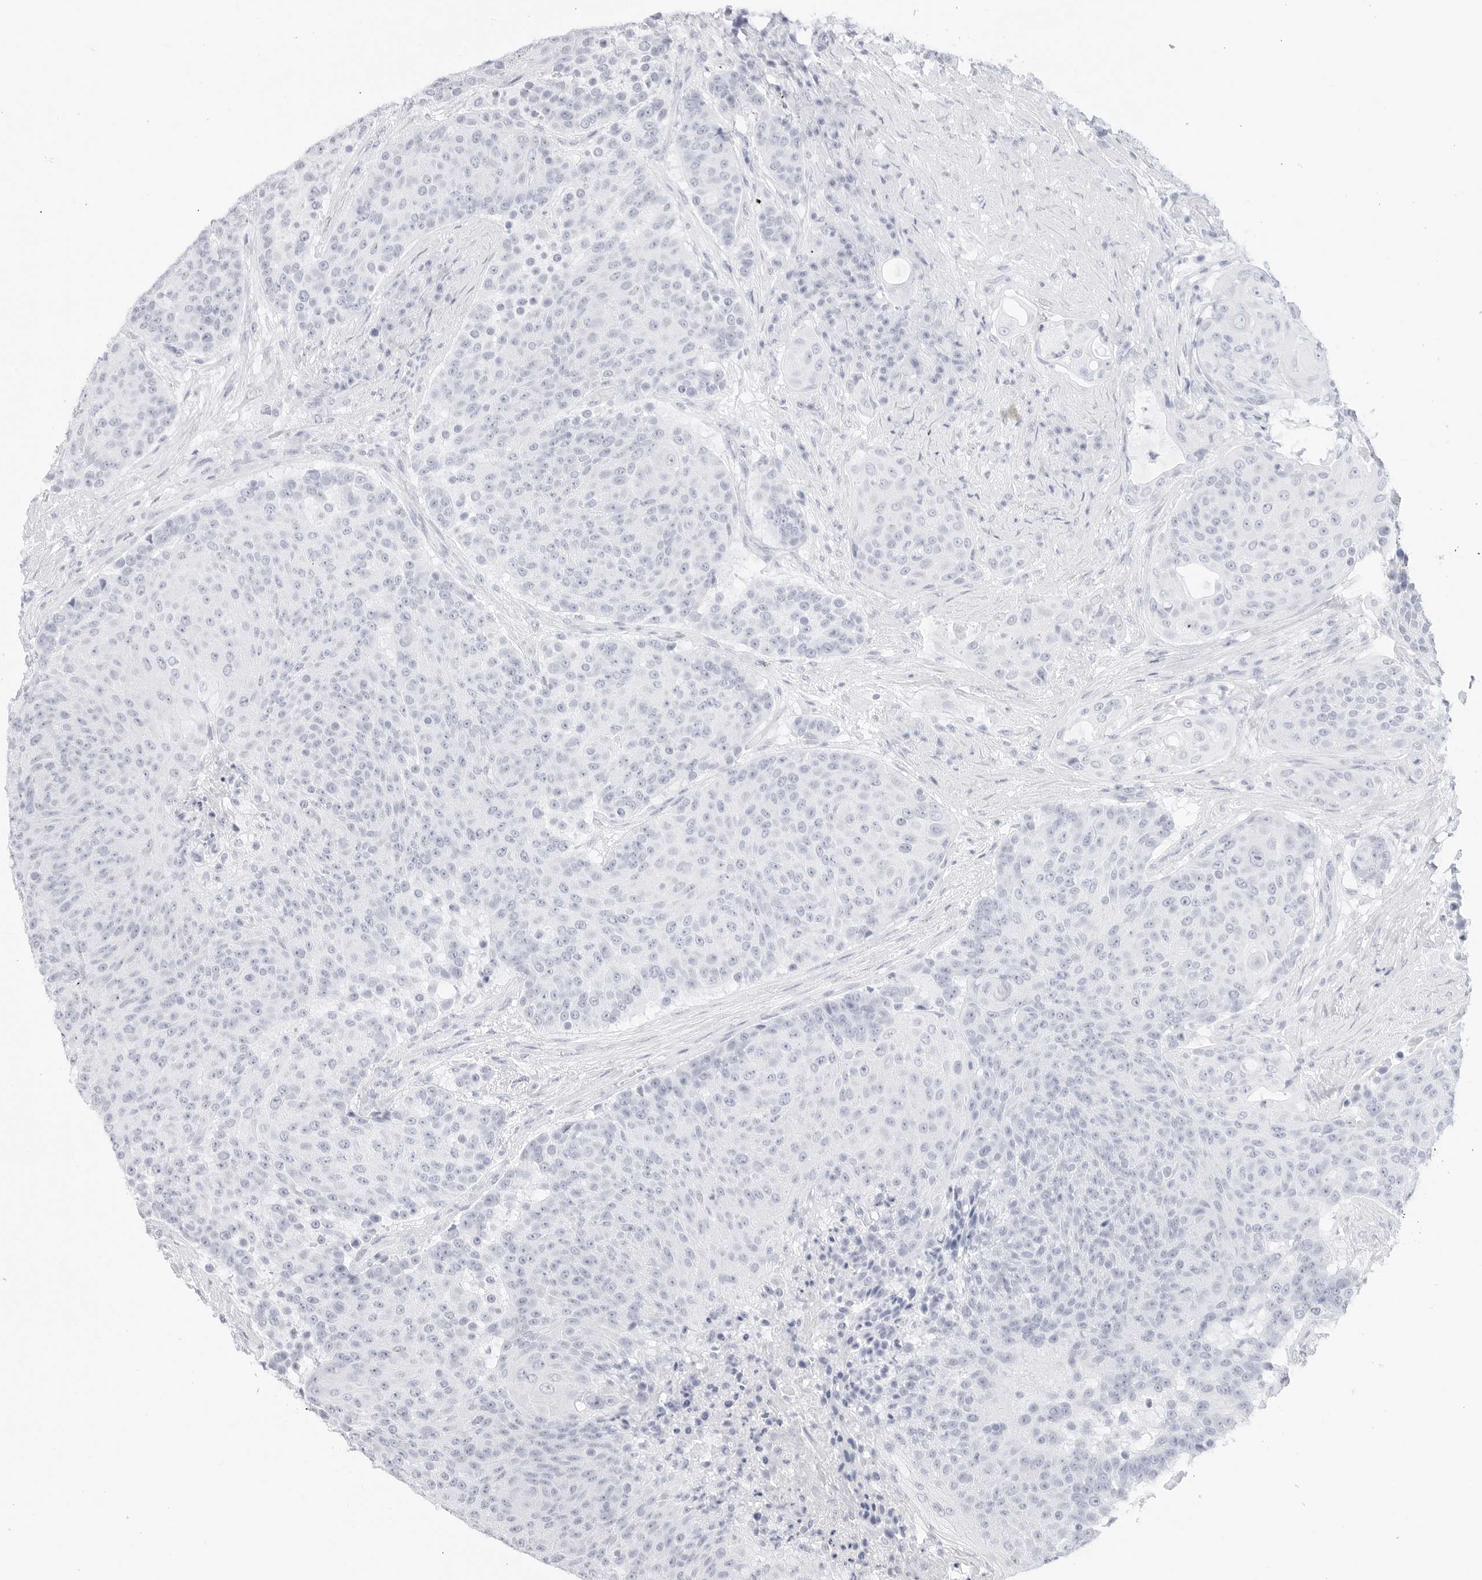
{"staining": {"intensity": "negative", "quantity": "none", "location": "none"}, "tissue": "urothelial cancer", "cell_type": "Tumor cells", "image_type": "cancer", "snomed": [{"axis": "morphology", "description": "Urothelial carcinoma, High grade"}, {"axis": "topography", "description": "Urinary bladder"}], "caption": "Human urothelial cancer stained for a protein using immunohistochemistry exhibits no staining in tumor cells.", "gene": "TFF2", "patient": {"sex": "female", "age": 63}}